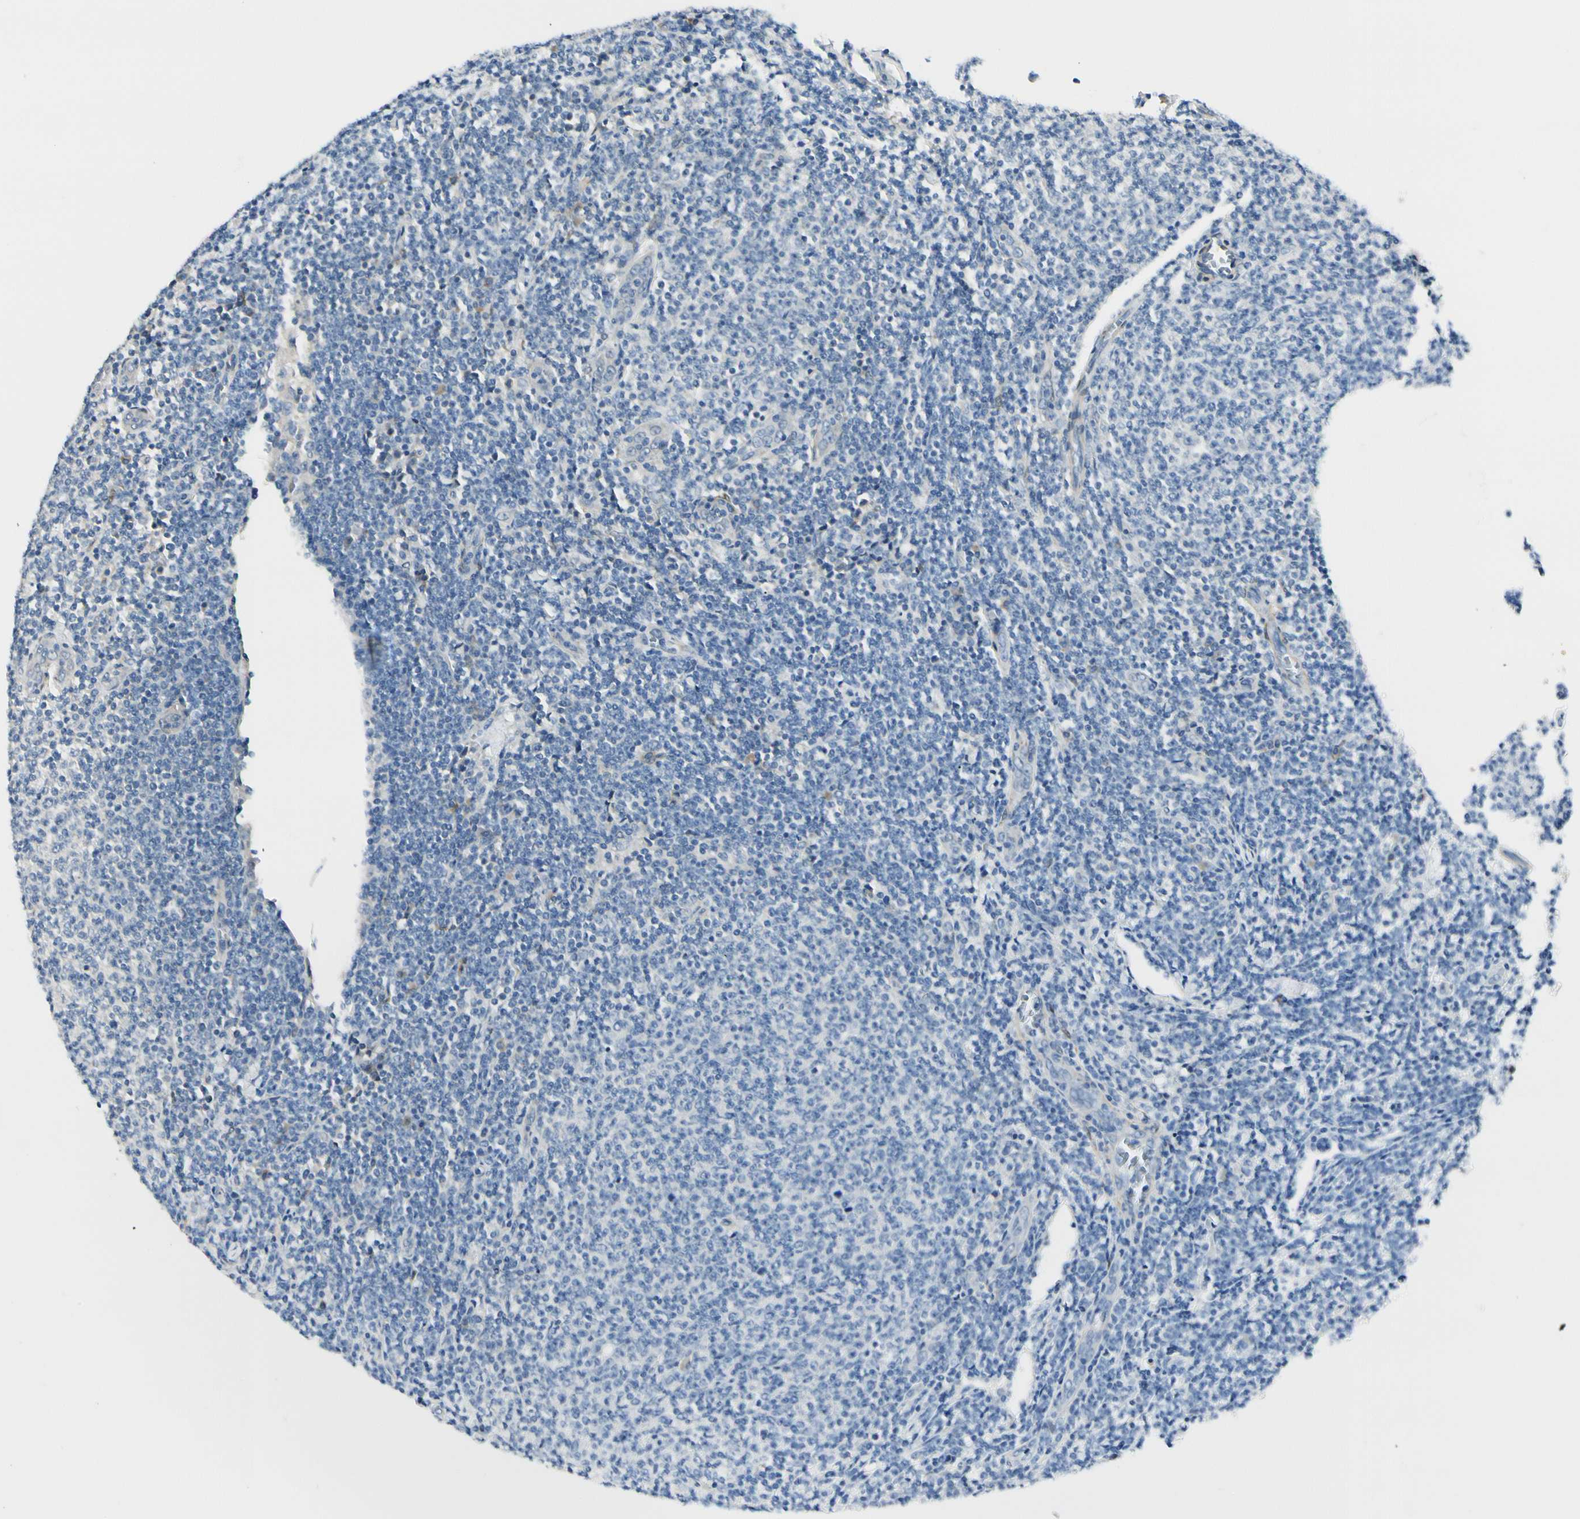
{"staining": {"intensity": "negative", "quantity": "none", "location": "none"}, "tissue": "lymphoma", "cell_type": "Tumor cells", "image_type": "cancer", "snomed": [{"axis": "morphology", "description": "Malignant lymphoma, non-Hodgkin's type, Low grade"}, {"axis": "topography", "description": "Lymph node"}], "caption": "There is no significant positivity in tumor cells of lymphoma.", "gene": "RASGRF1", "patient": {"sex": "male", "age": 66}}